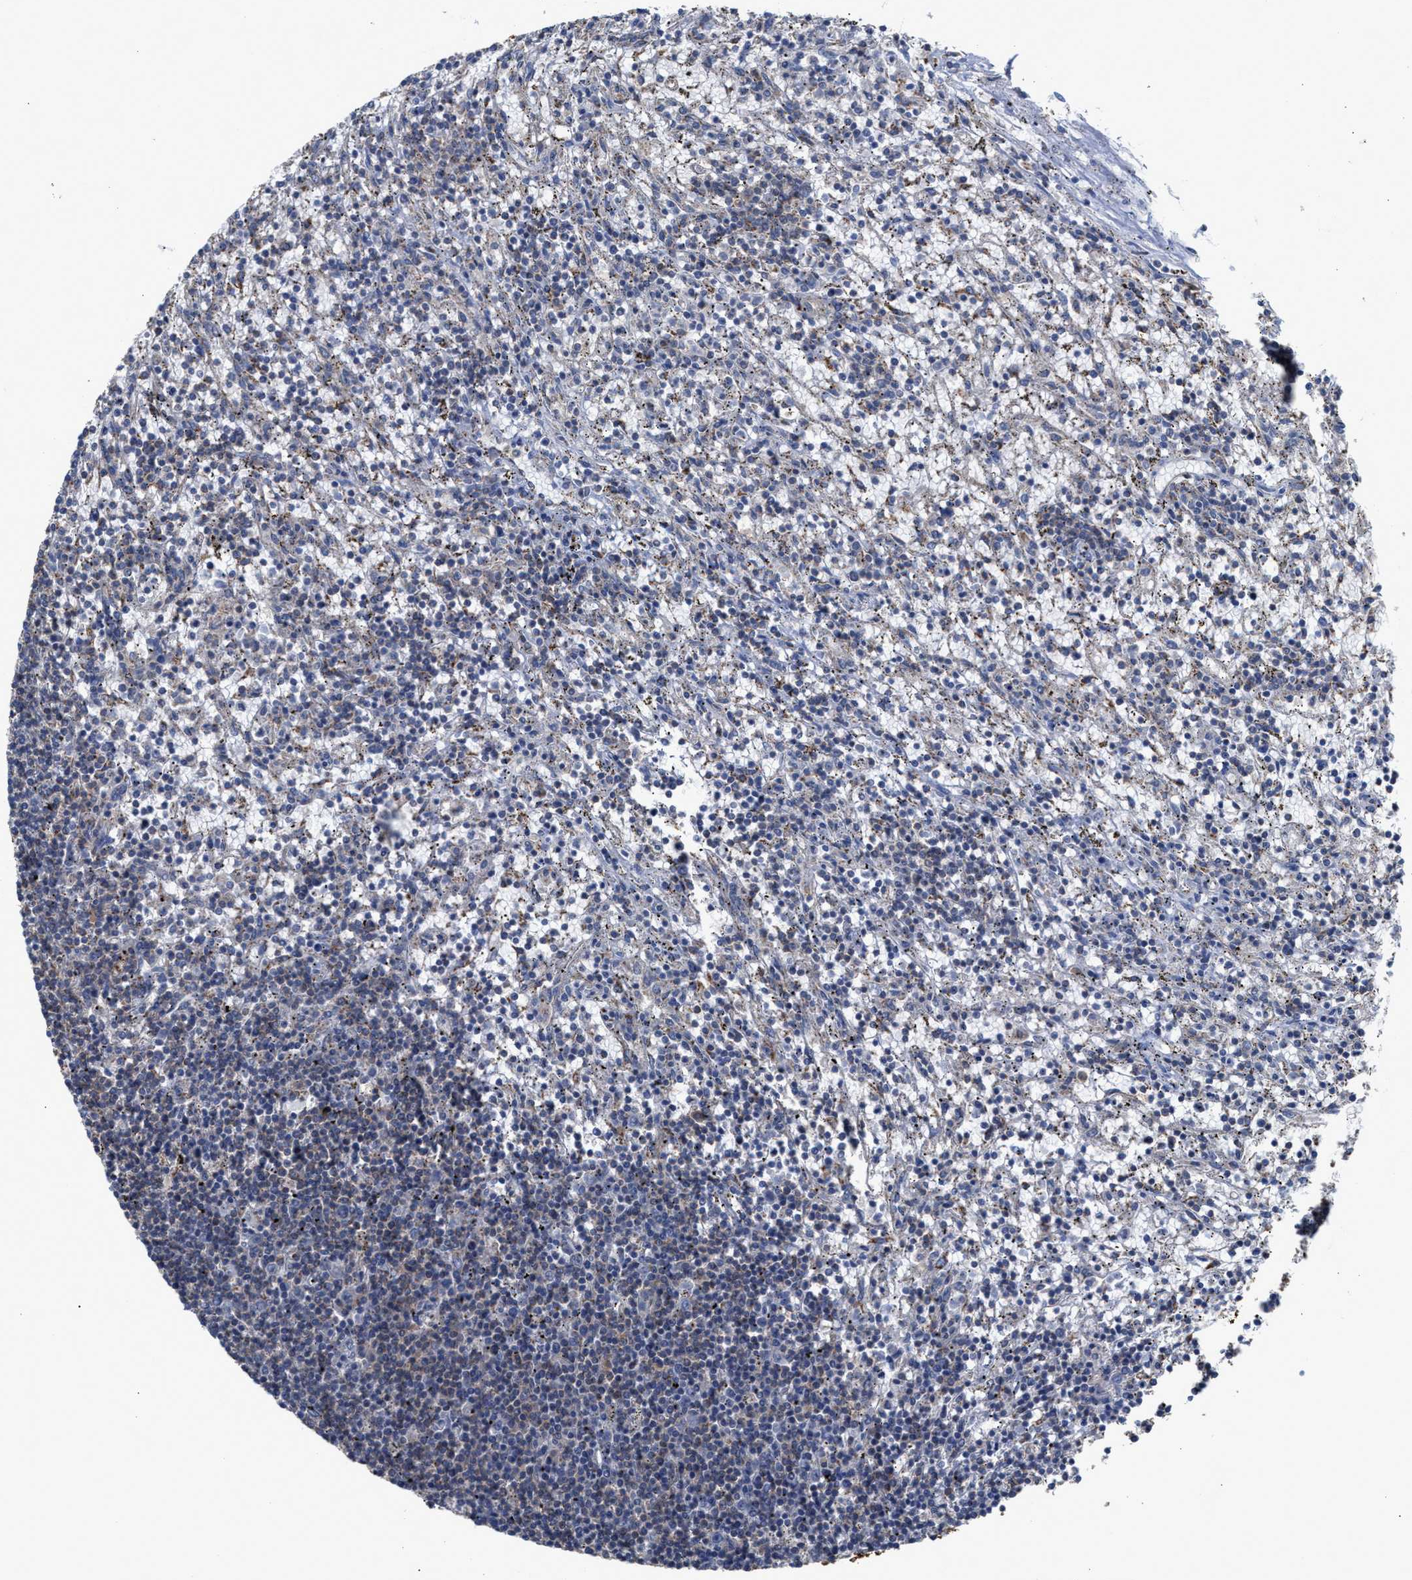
{"staining": {"intensity": "weak", "quantity": "<25%", "location": "cytoplasmic/membranous"}, "tissue": "lymphoma", "cell_type": "Tumor cells", "image_type": "cancer", "snomed": [{"axis": "morphology", "description": "Malignant lymphoma, non-Hodgkin's type, Low grade"}, {"axis": "topography", "description": "Spleen"}], "caption": "Tumor cells show no significant positivity in lymphoma.", "gene": "MECR", "patient": {"sex": "male", "age": 76}}